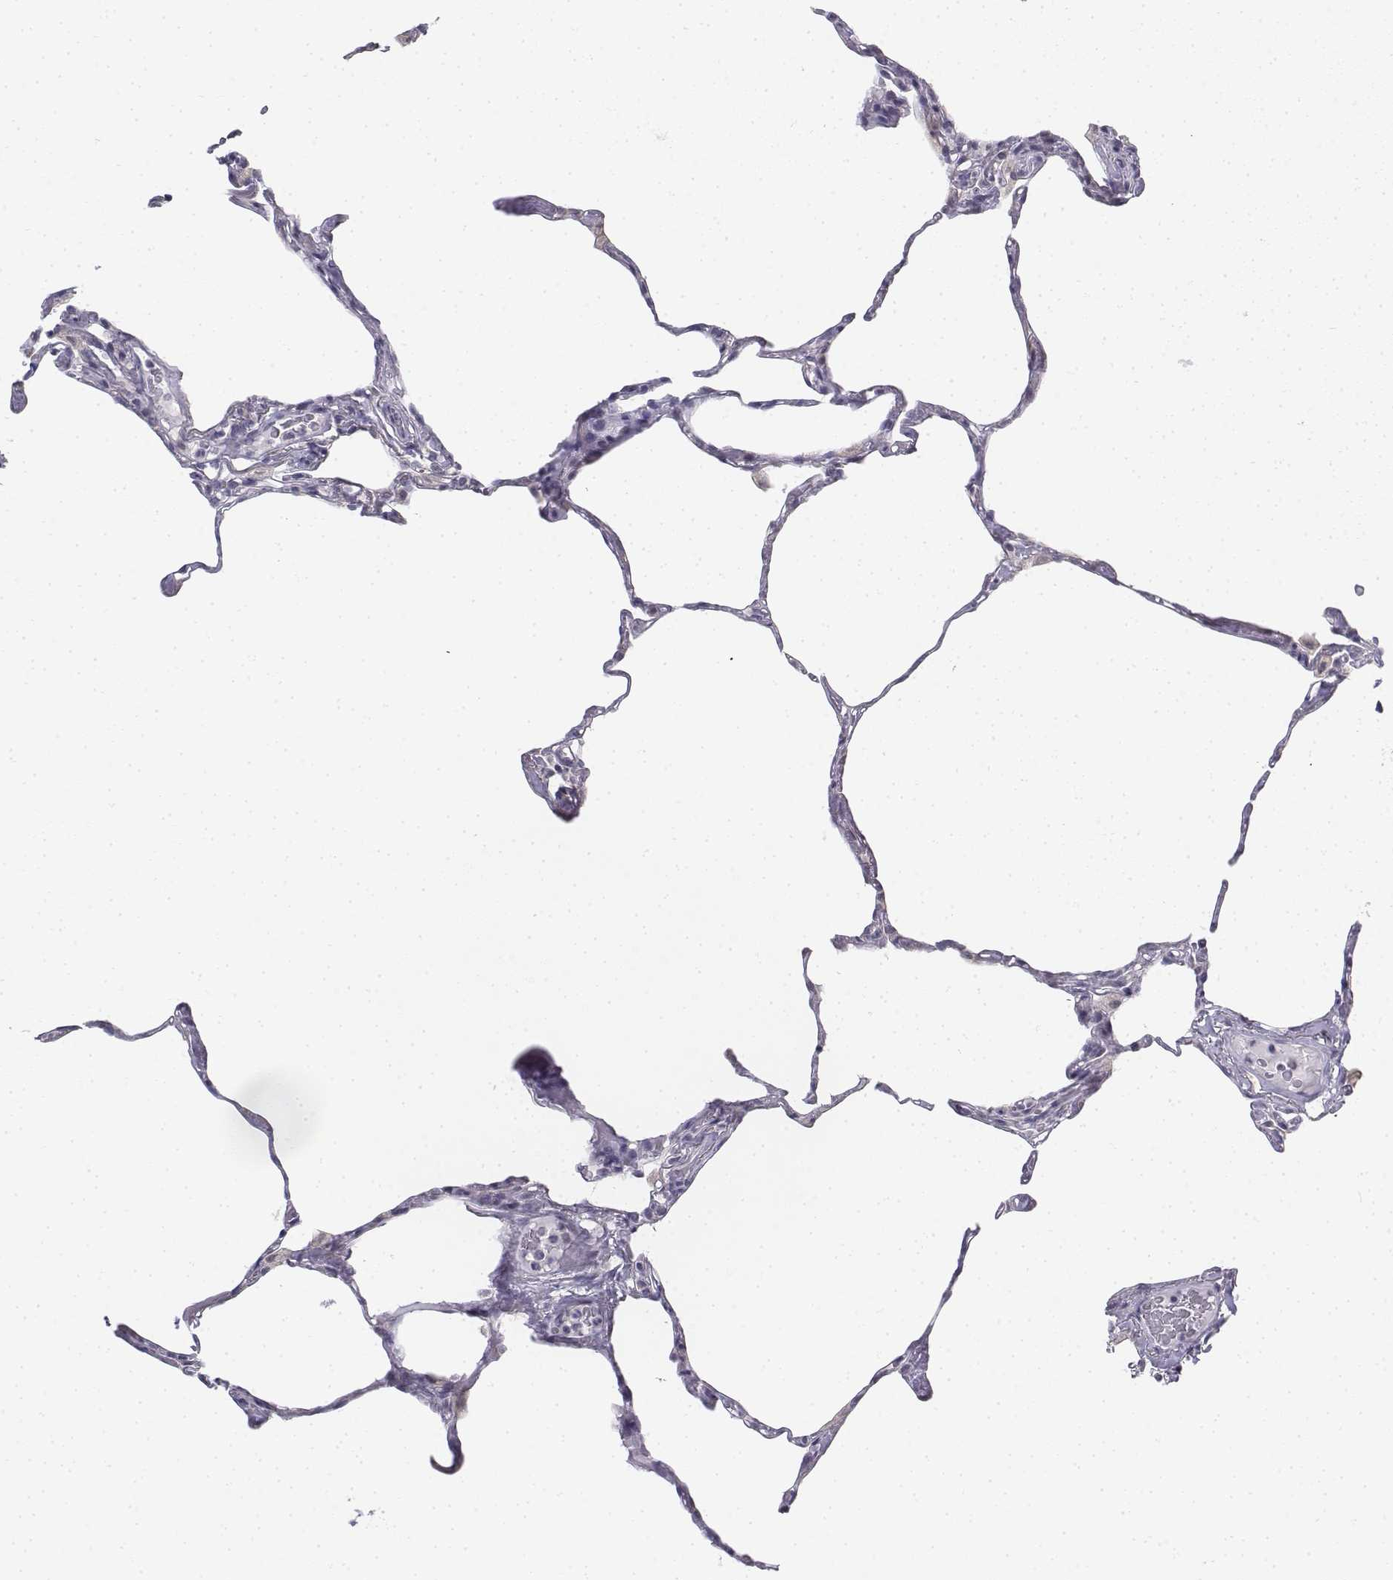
{"staining": {"intensity": "negative", "quantity": "none", "location": "none"}, "tissue": "lung", "cell_type": "Alveolar cells", "image_type": "normal", "snomed": [{"axis": "morphology", "description": "Normal tissue, NOS"}, {"axis": "topography", "description": "Lung"}], "caption": "This is an IHC photomicrograph of unremarkable human lung. There is no expression in alveolar cells.", "gene": "PENK", "patient": {"sex": "male", "age": 65}}